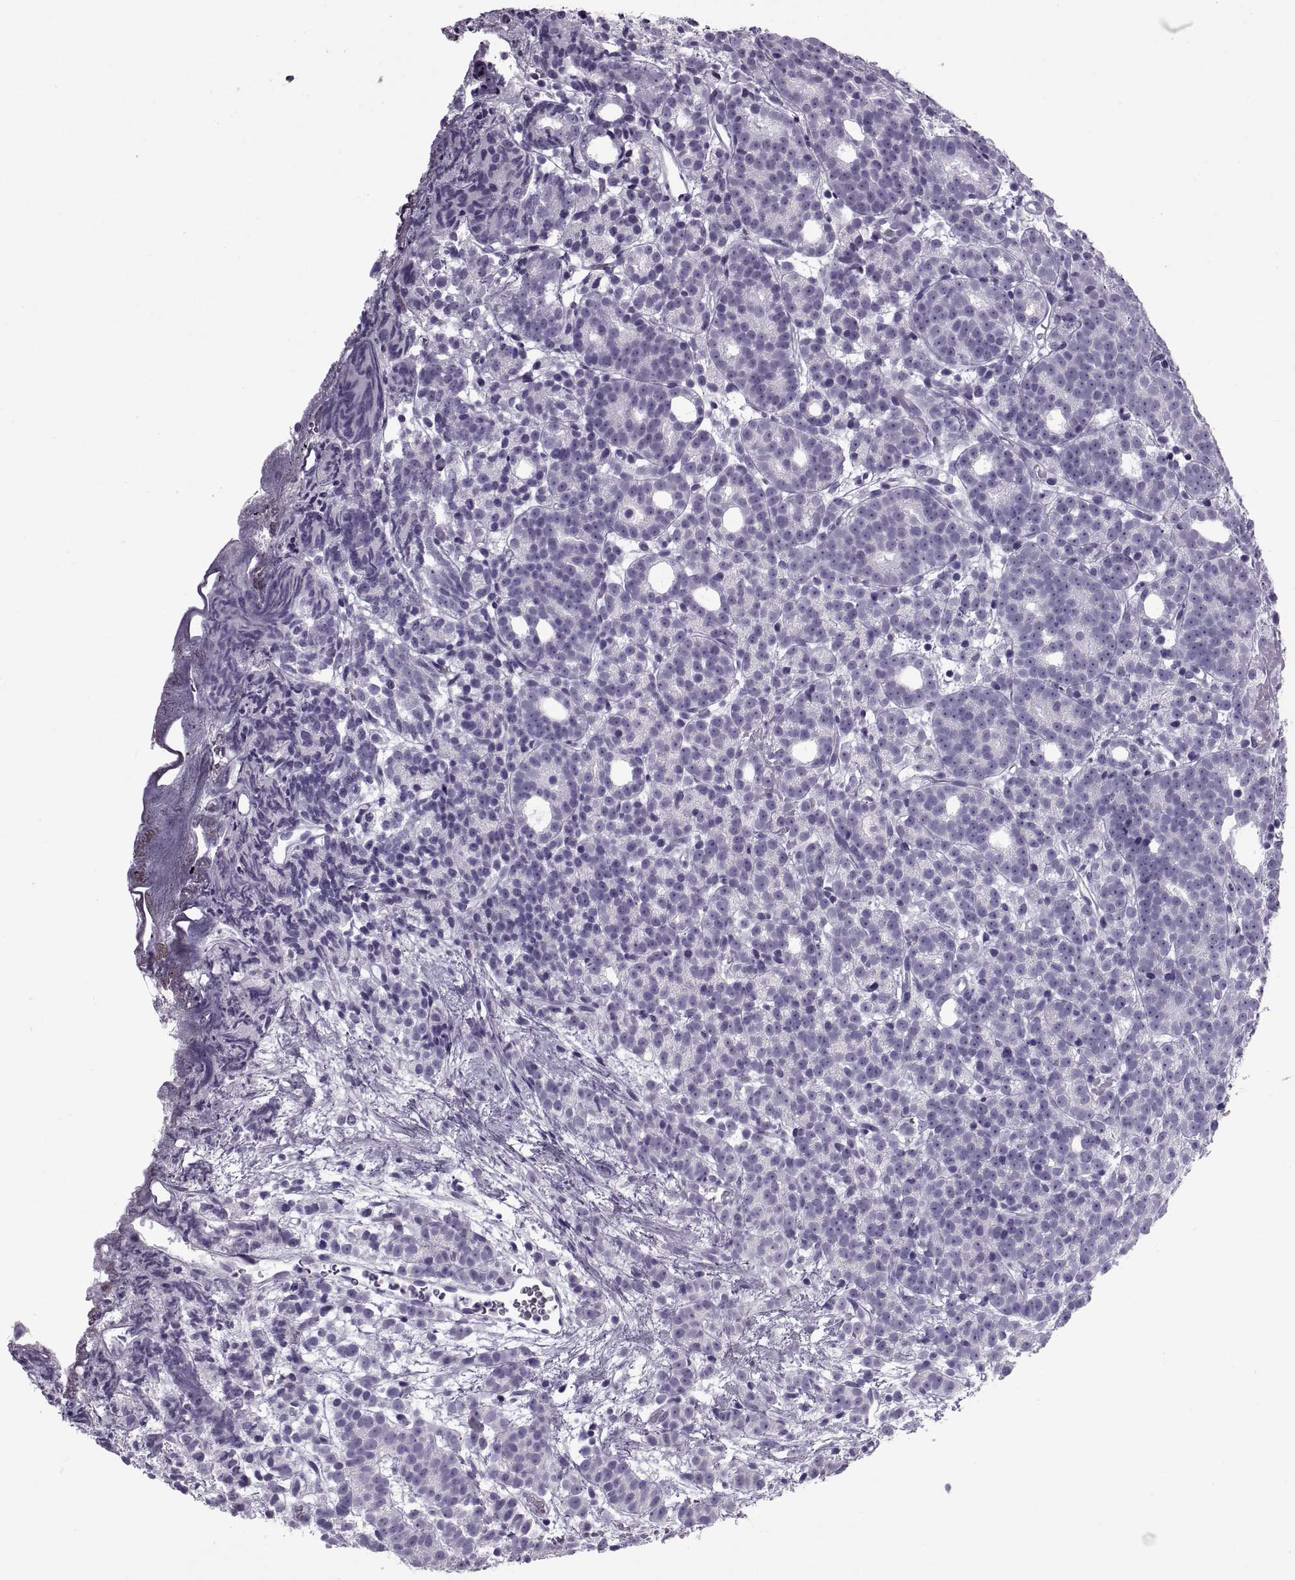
{"staining": {"intensity": "negative", "quantity": "none", "location": "none"}, "tissue": "prostate cancer", "cell_type": "Tumor cells", "image_type": "cancer", "snomed": [{"axis": "morphology", "description": "Adenocarcinoma, High grade"}, {"axis": "topography", "description": "Prostate"}], "caption": "Protein analysis of high-grade adenocarcinoma (prostate) shows no significant staining in tumor cells.", "gene": "RLBP1", "patient": {"sex": "male", "age": 53}}